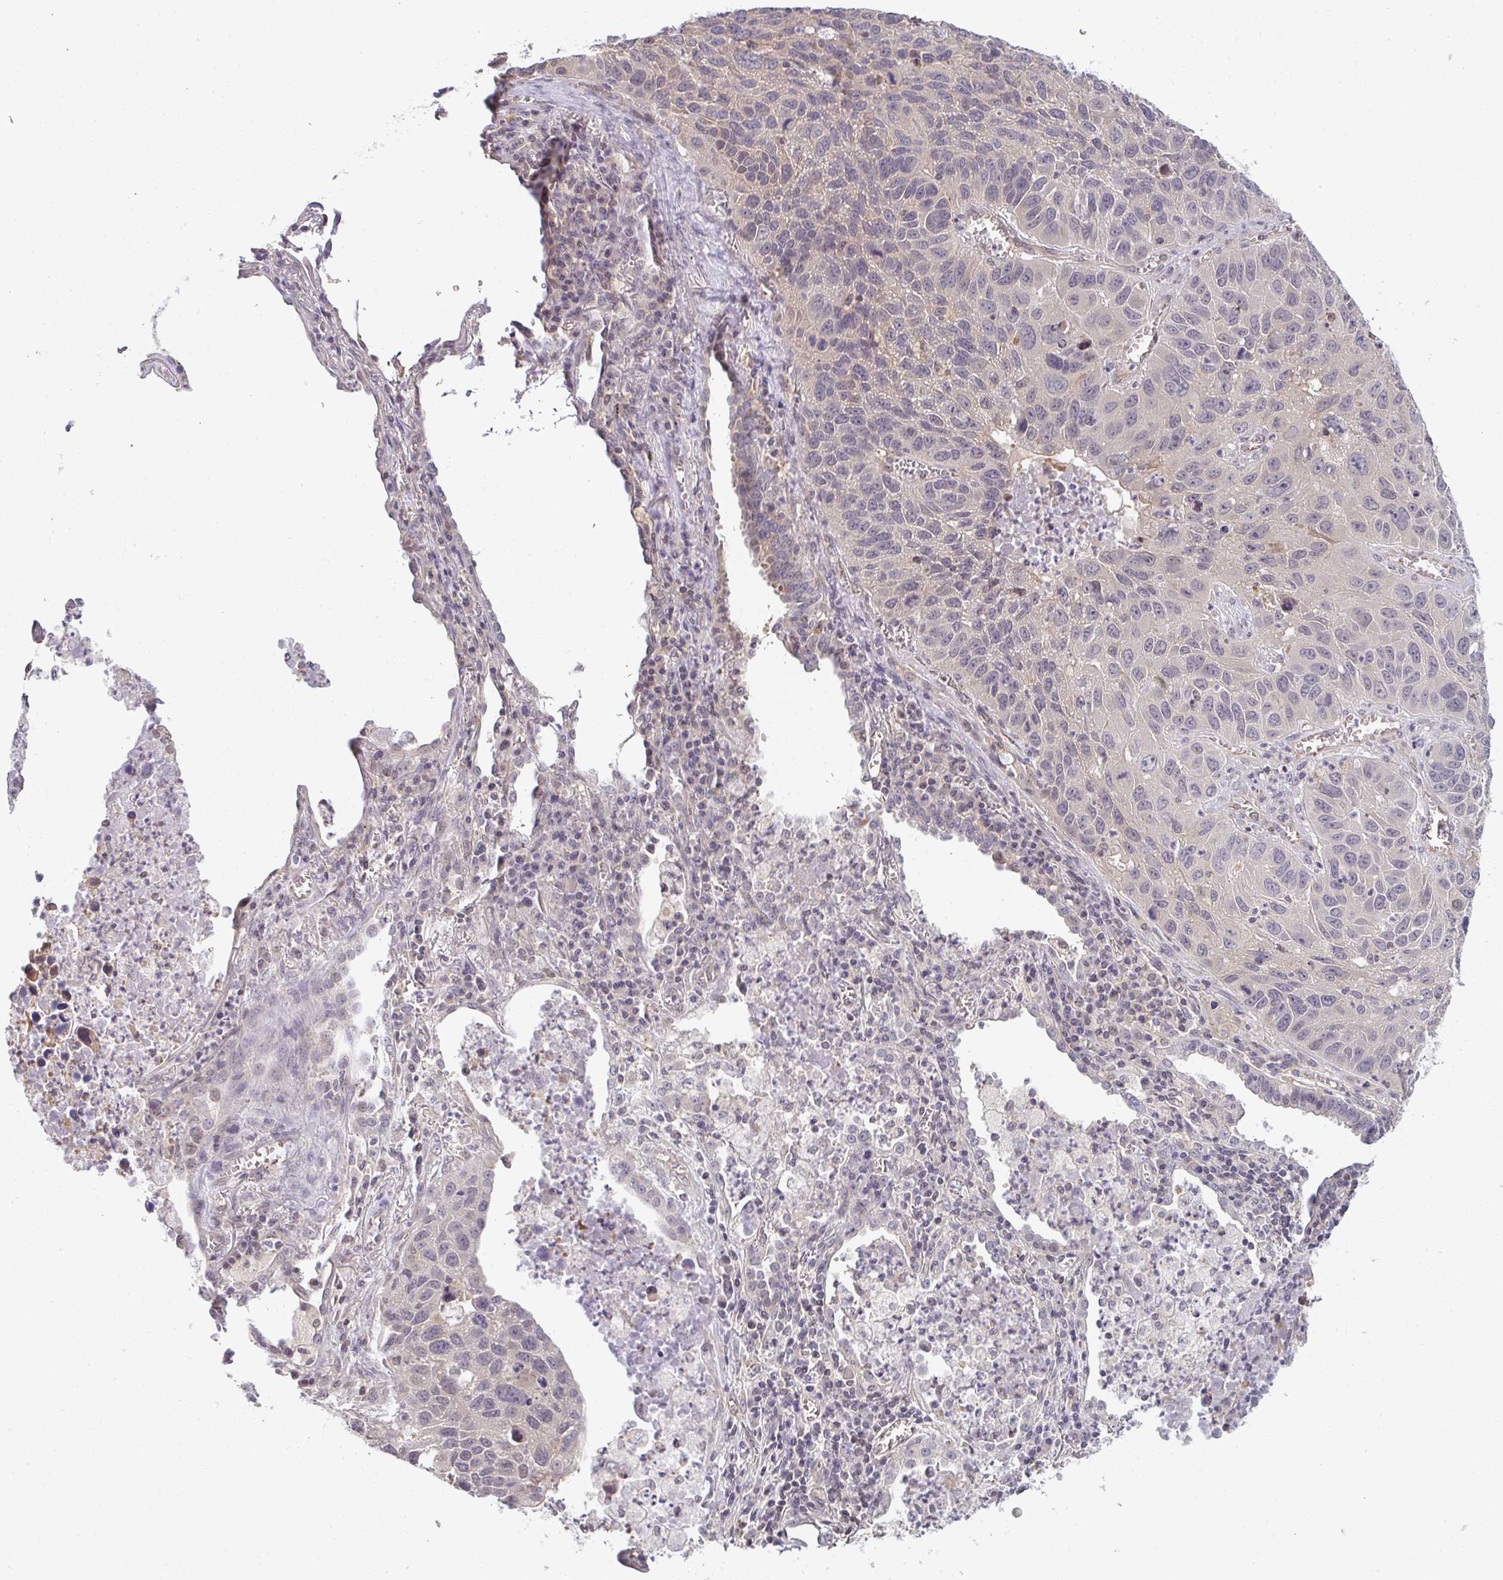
{"staining": {"intensity": "negative", "quantity": "none", "location": "none"}, "tissue": "lung cancer", "cell_type": "Tumor cells", "image_type": "cancer", "snomed": [{"axis": "morphology", "description": "Squamous cell carcinoma, NOS"}, {"axis": "topography", "description": "Lung"}], "caption": "Immunohistochemistry (IHC) histopathology image of neoplastic tissue: squamous cell carcinoma (lung) stained with DAB (3,3'-diaminobenzidine) exhibits no significant protein positivity in tumor cells.", "gene": "GSDMB", "patient": {"sex": "female", "age": 61}}